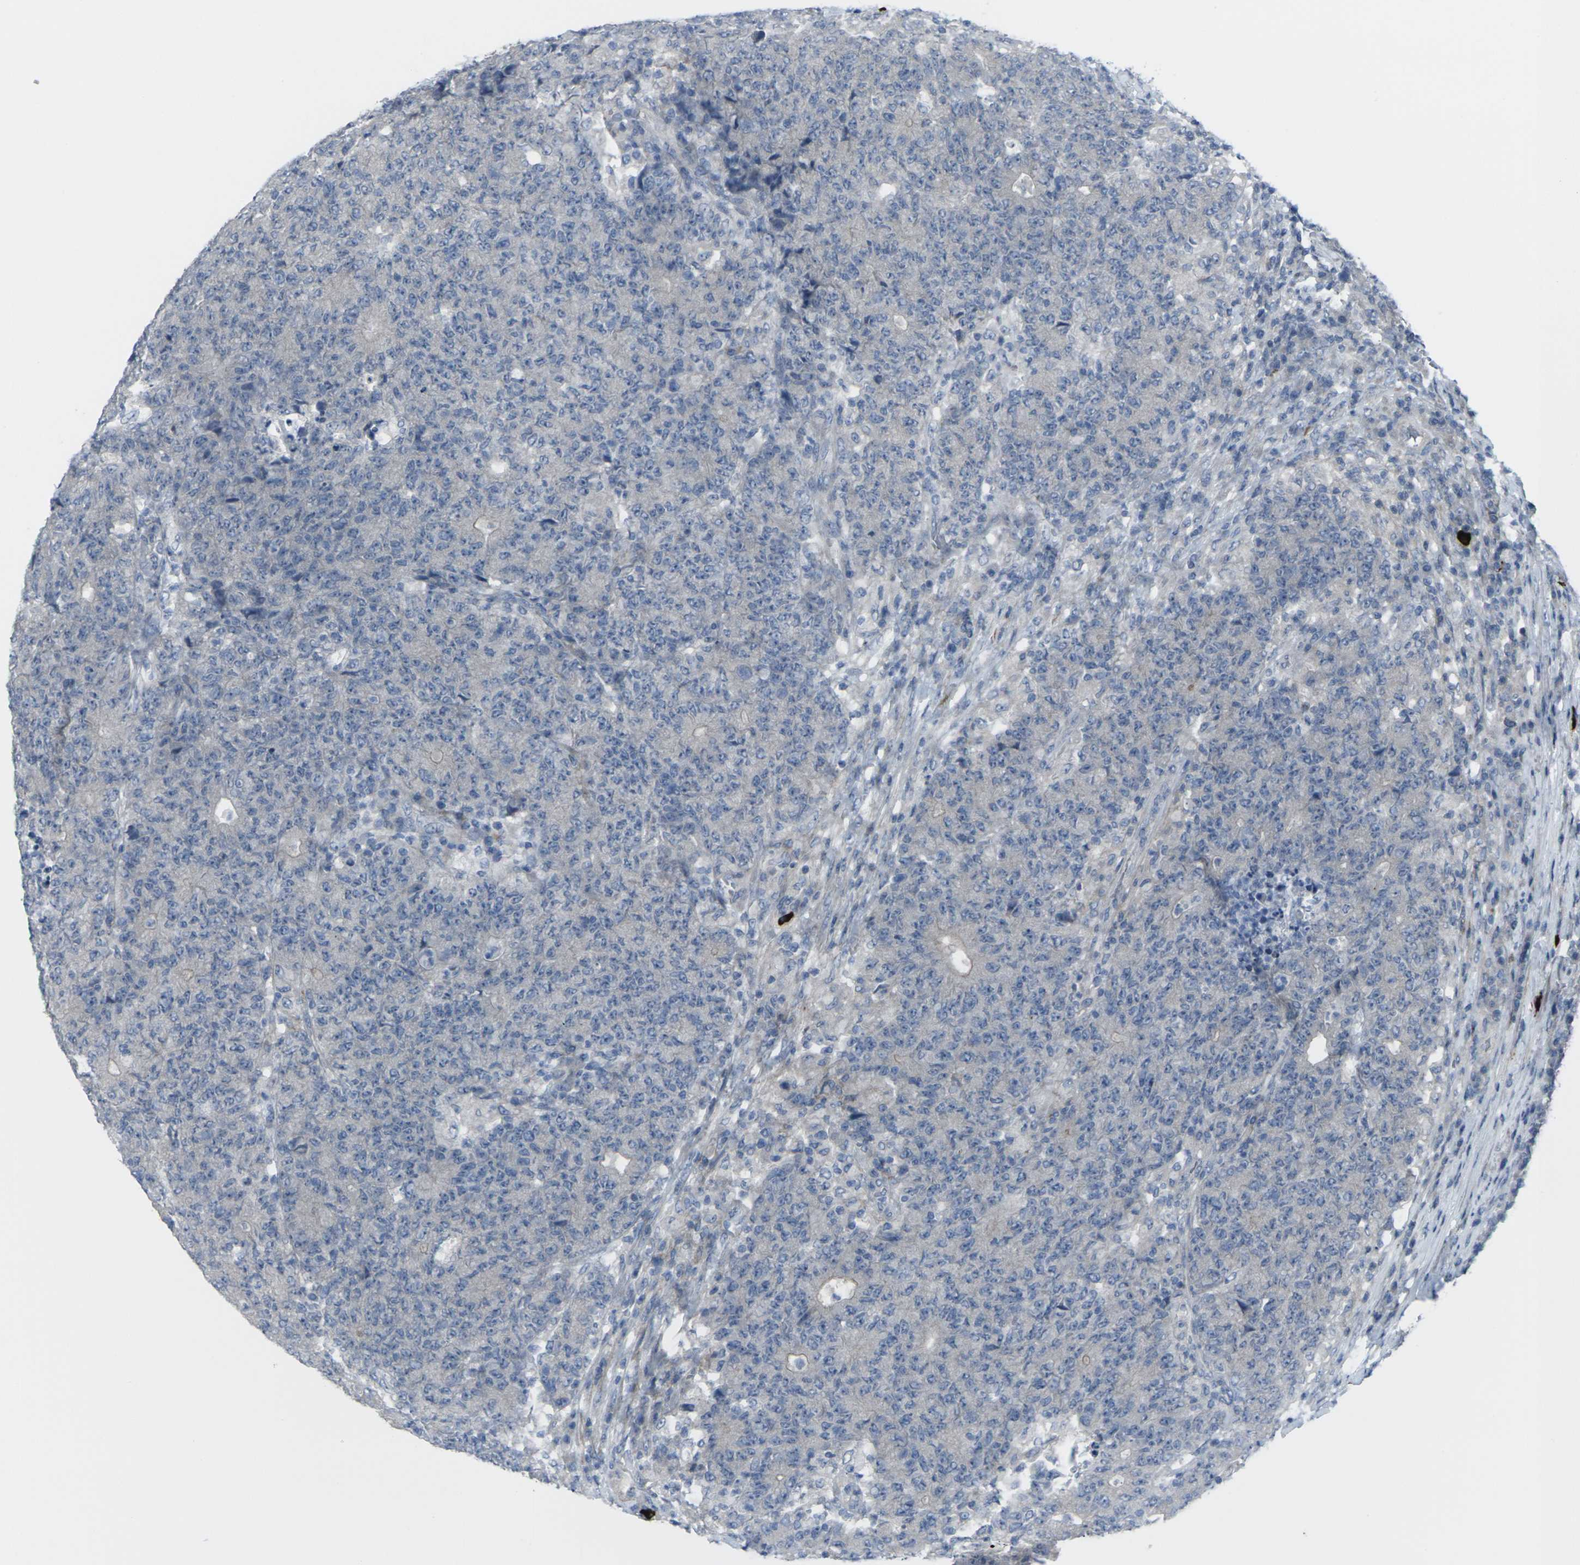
{"staining": {"intensity": "negative", "quantity": "none", "location": "none"}, "tissue": "colorectal cancer", "cell_type": "Tumor cells", "image_type": "cancer", "snomed": [{"axis": "morphology", "description": "Normal tissue, NOS"}, {"axis": "morphology", "description": "Adenocarcinoma, NOS"}, {"axis": "topography", "description": "Colon"}], "caption": "Human colorectal cancer (adenocarcinoma) stained for a protein using immunohistochemistry (IHC) exhibits no positivity in tumor cells.", "gene": "CCR10", "patient": {"sex": "female", "age": 75}}